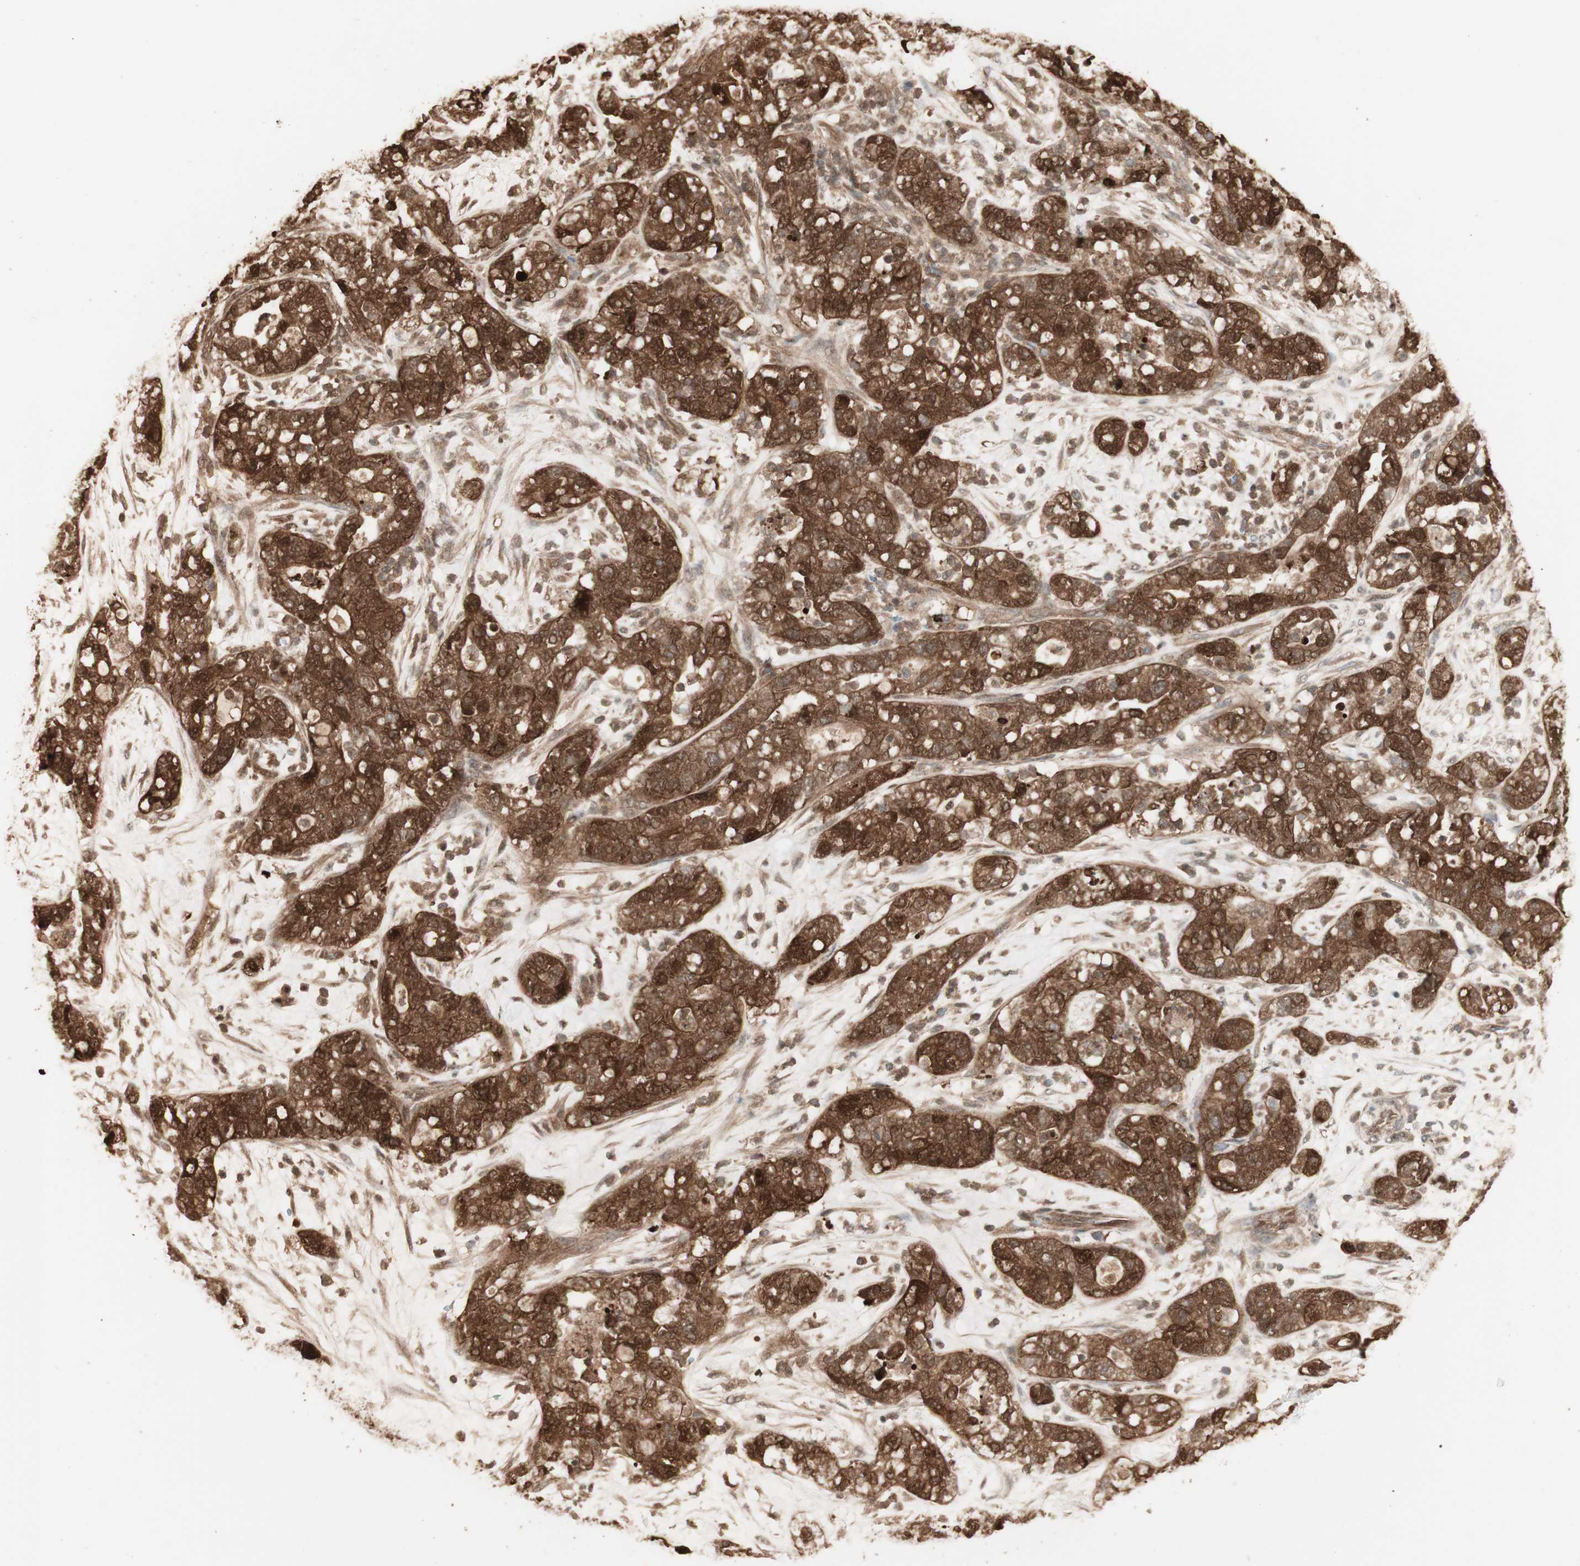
{"staining": {"intensity": "strong", "quantity": ">75%", "location": "cytoplasmic/membranous,nuclear"}, "tissue": "pancreatic cancer", "cell_type": "Tumor cells", "image_type": "cancer", "snomed": [{"axis": "morphology", "description": "Adenocarcinoma, NOS"}, {"axis": "topography", "description": "Pancreas"}], "caption": "Pancreatic cancer stained with immunohistochemistry reveals strong cytoplasmic/membranous and nuclear positivity in approximately >75% of tumor cells. (IHC, brightfield microscopy, high magnification).", "gene": "YWHAB", "patient": {"sex": "female", "age": 78}}